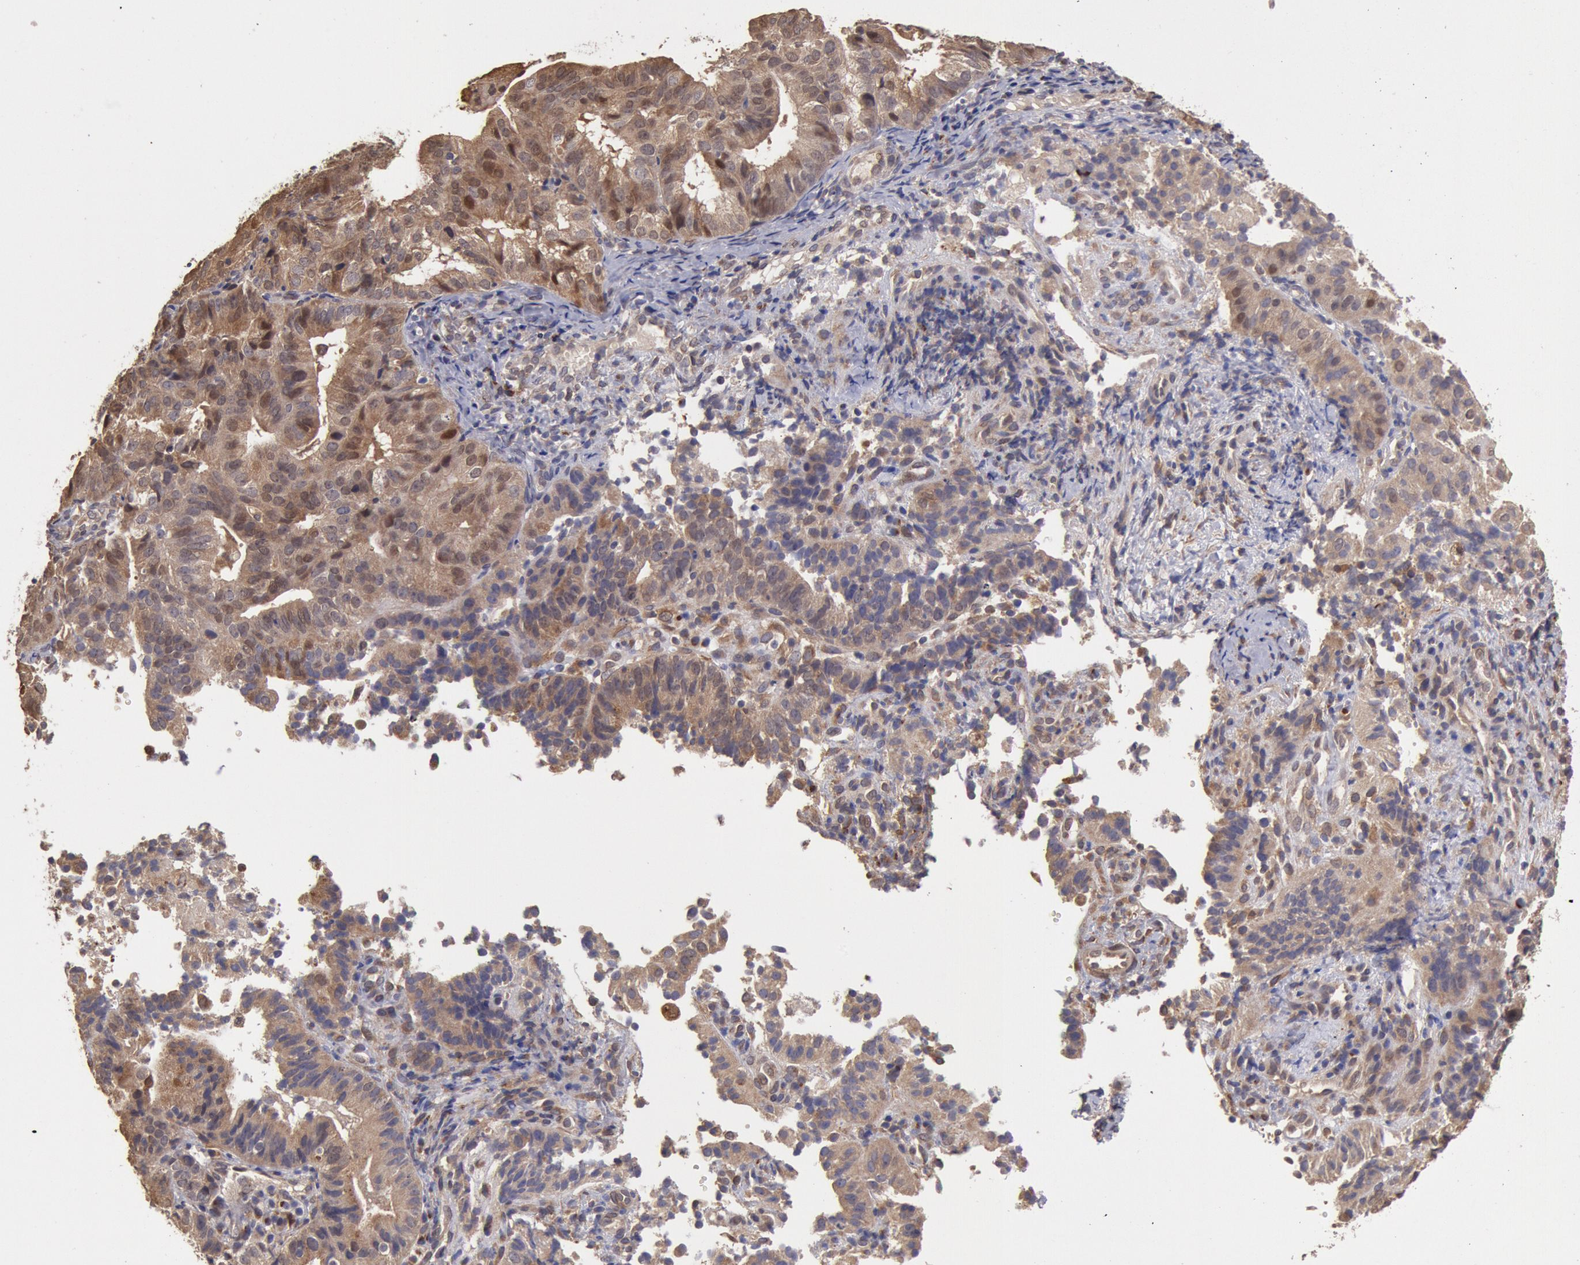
{"staining": {"intensity": "strong", "quantity": ">75%", "location": "cytoplasmic/membranous,nuclear"}, "tissue": "cervical cancer", "cell_type": "Tumor cells", "image_type": "cancer", "snomed": [{"axis": "morphology", "description": "Adenocarcinoma, NOS"}, {"axis": "topography", "description": "Cervix"}], "caption": "Immunohistochemical staining of cervical cancer (adenocarcinoma) reveals strong cytoplasmic/membranous and nuclear protein expression in about >75% of tumor cells.", "gene": "COMT", "patient": {"sex": "female", "age": 60}}